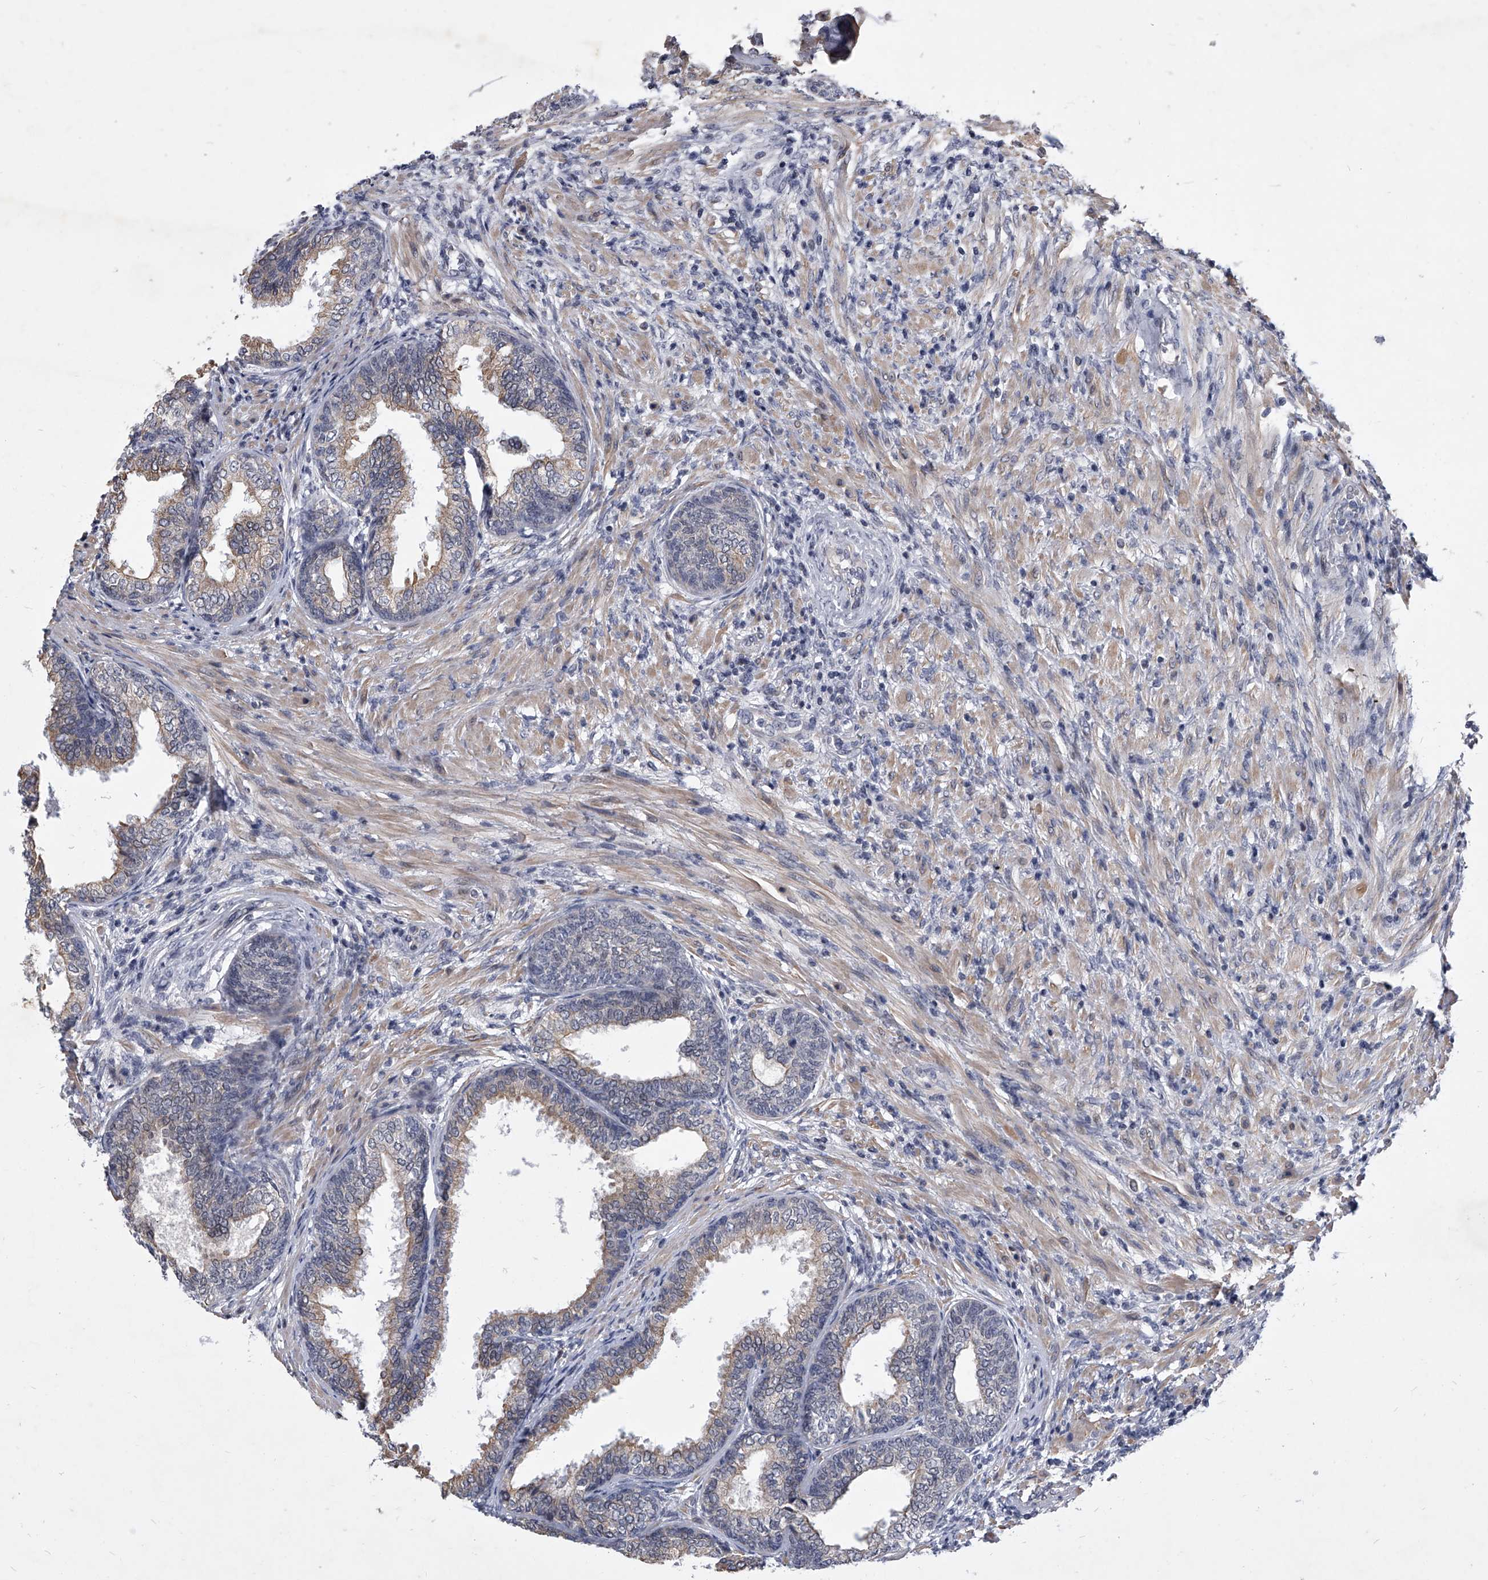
{"staining": {"intensity": "weak", "quantity": "25%-75%", "location": "cytoplasmic/membranous"}, "tissue": "prostate", "cell_type": "Glandular cells", "image_type": "normal", "snomed": [{"axis": "morphology", "description": "Normal tissue, NOS"}, {"axis": "topography", "description": "Prostate"}], "caption": "Brown immunohistochemical staining in normal prostate demonstrates weak cytoplasmic/membranous positivity in approximately 25%-75% of glandular cells. Using DAB (brown) and hematoxylin (blue) stains, captured at high magnification using brightfield microscopy.", "gene": "ZNF76", "patient": {"sex": "male", "age": 76}}